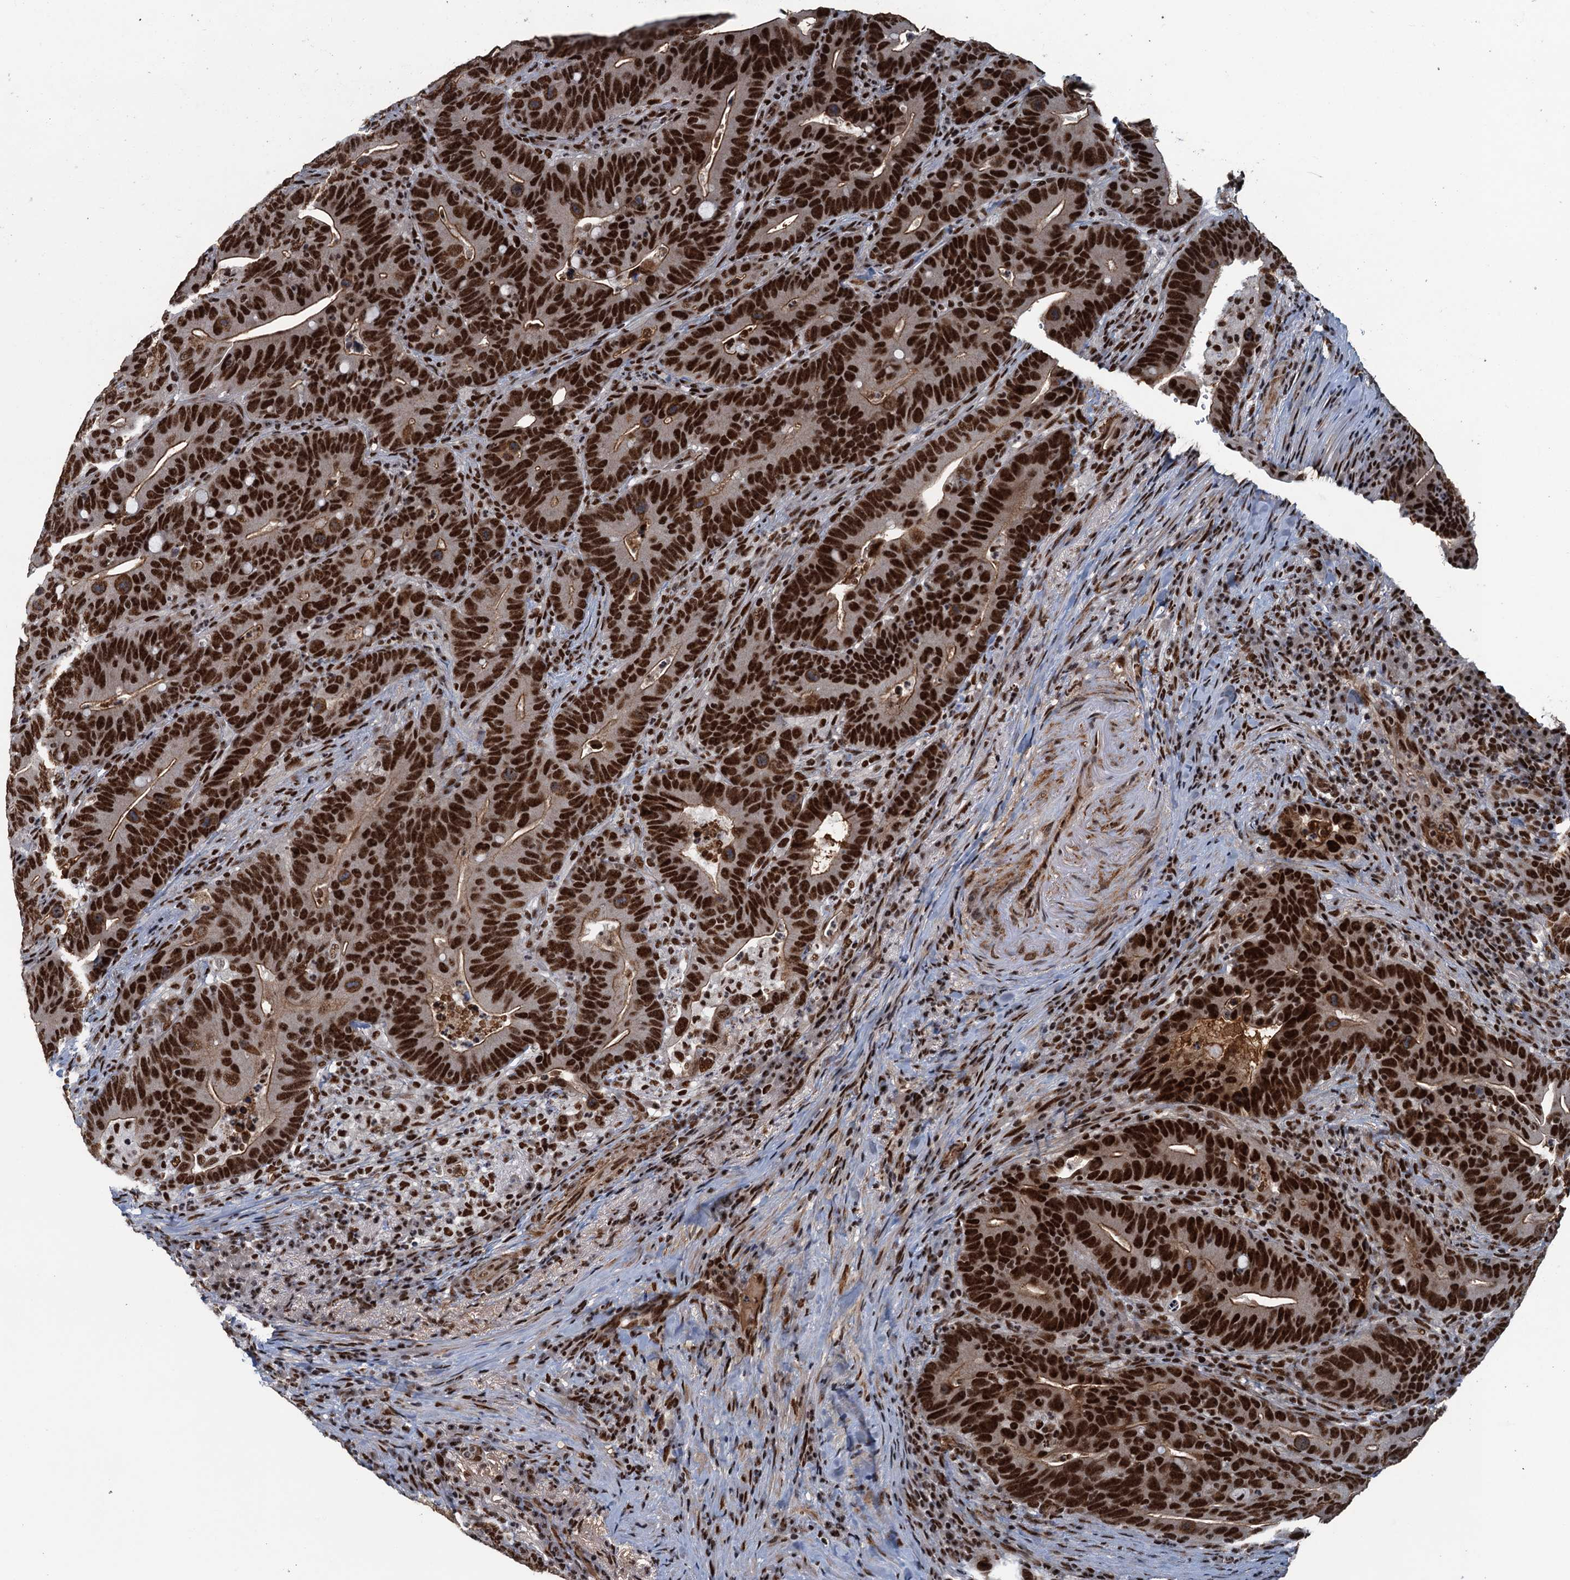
{"staining": {"intensity": "strong", "quantity": ">75%", "location": "nuclear"}, "tissue": "colorectal cancer", "cell_type": "Tumor cells", "image_type": "cancer", "snomed": [{"axis": "morphology", "description": "Adenocarcinoma, NOS"}, {"axis": "topography", "description": "Colon"}], "caption": "Protein staining demonstrates strong nuclear expression in about >75% of tumor cells in colorectal cancer.", "gene": "ZC3H18", "patient": {"sex": "female", "age": 66}}